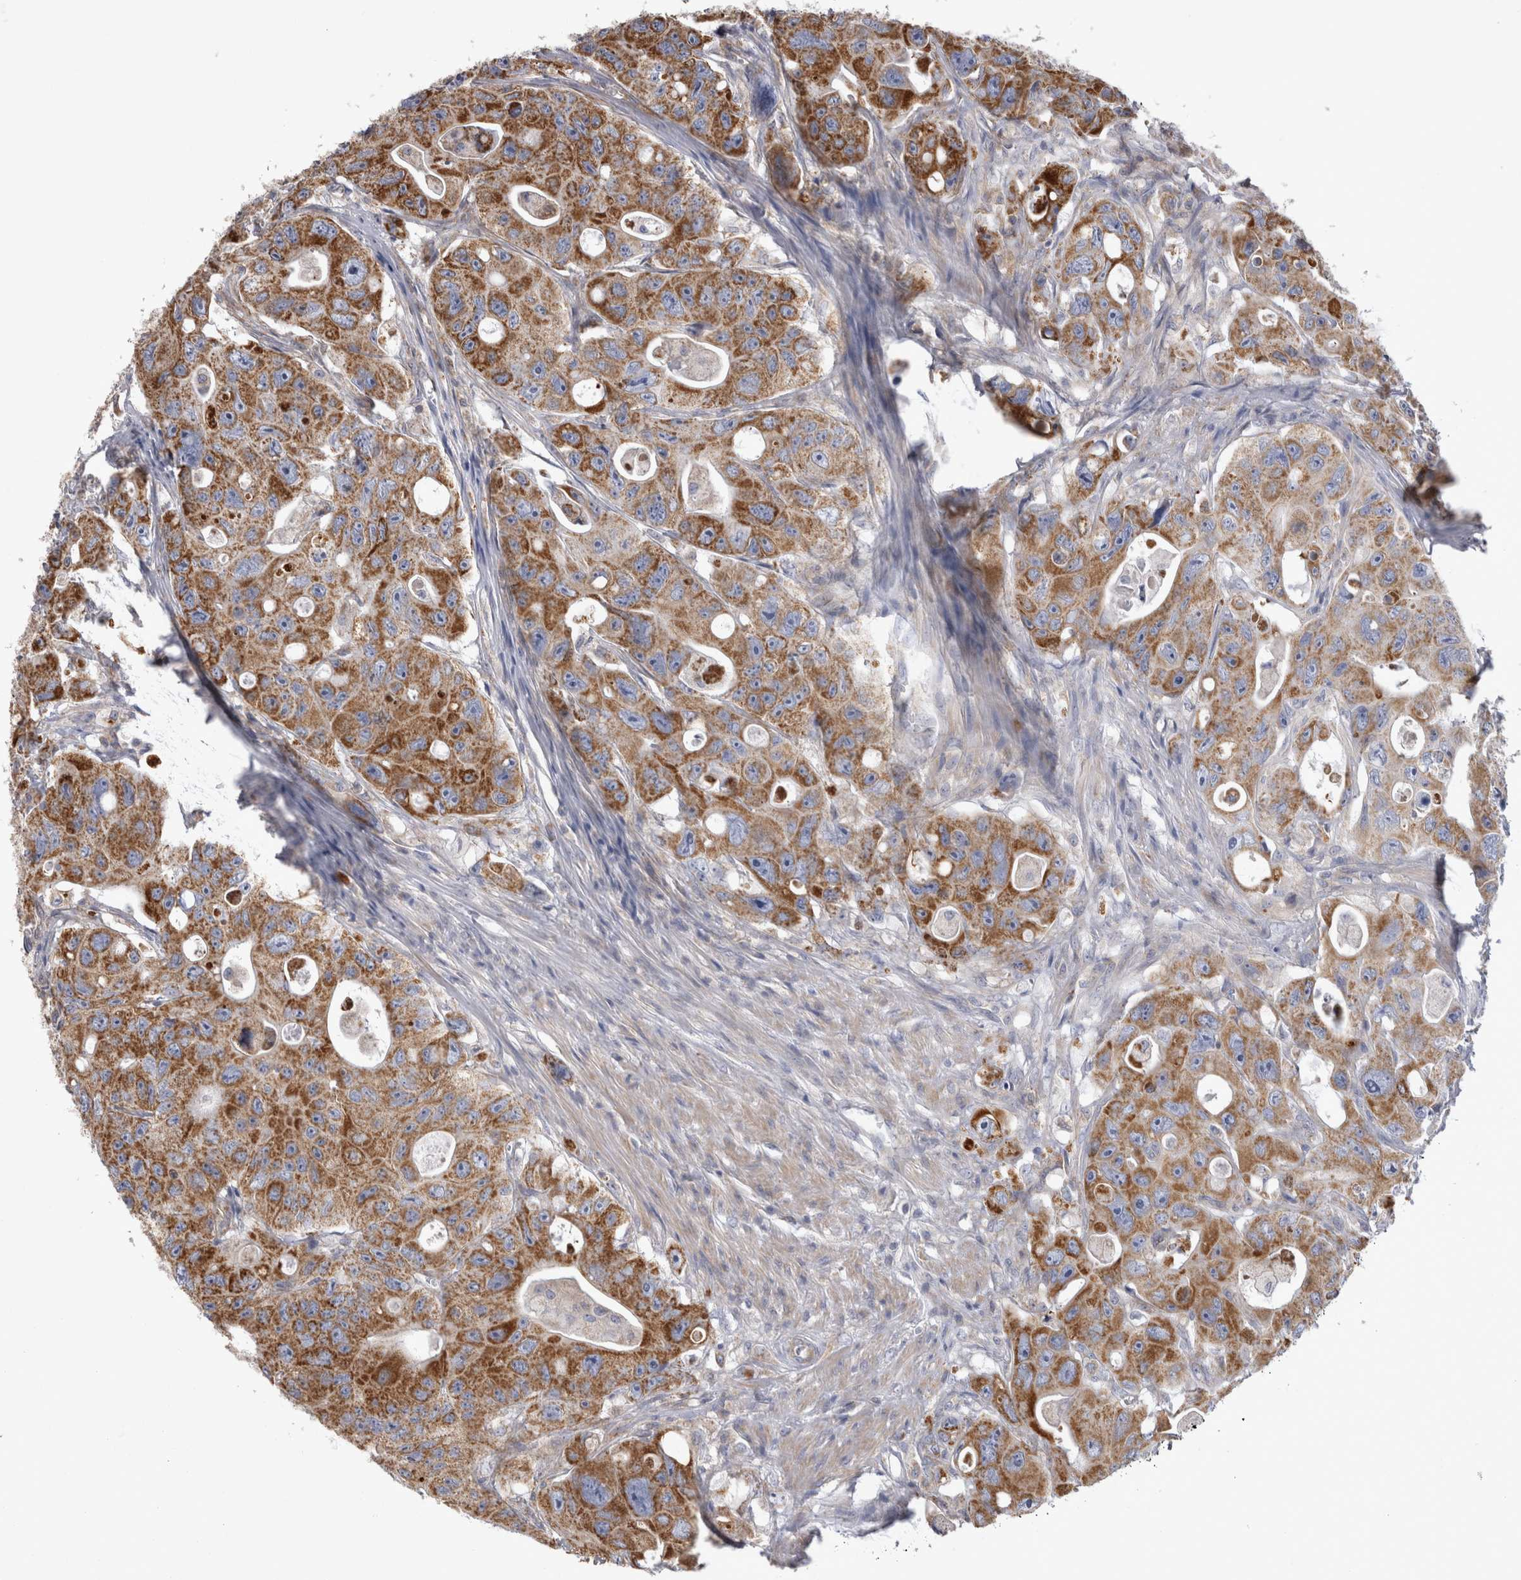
{"staining": {"intensity": "strong", "quantity": ">75%", "location": "cytoplasmic/membranous"}, "tissue": "colorectal cancer", "cell_type": "Tumor cells", "image_type": "cancer", "snomed": [{"axis": "morphology", "description": "Adenocarcinoma, NOS"}, {"axis": "topography", "description": "Colon"}], "caption": "Tumor cells reveal high levels of strong cytoplasmic/membranous staining in approximately >75% of cells in colorectal cancer. The protein is shown in brown color, while the nuclei are stained blue.", "gene": "TSPOAP1", "patient": {"sex": "female", "age": 46}}